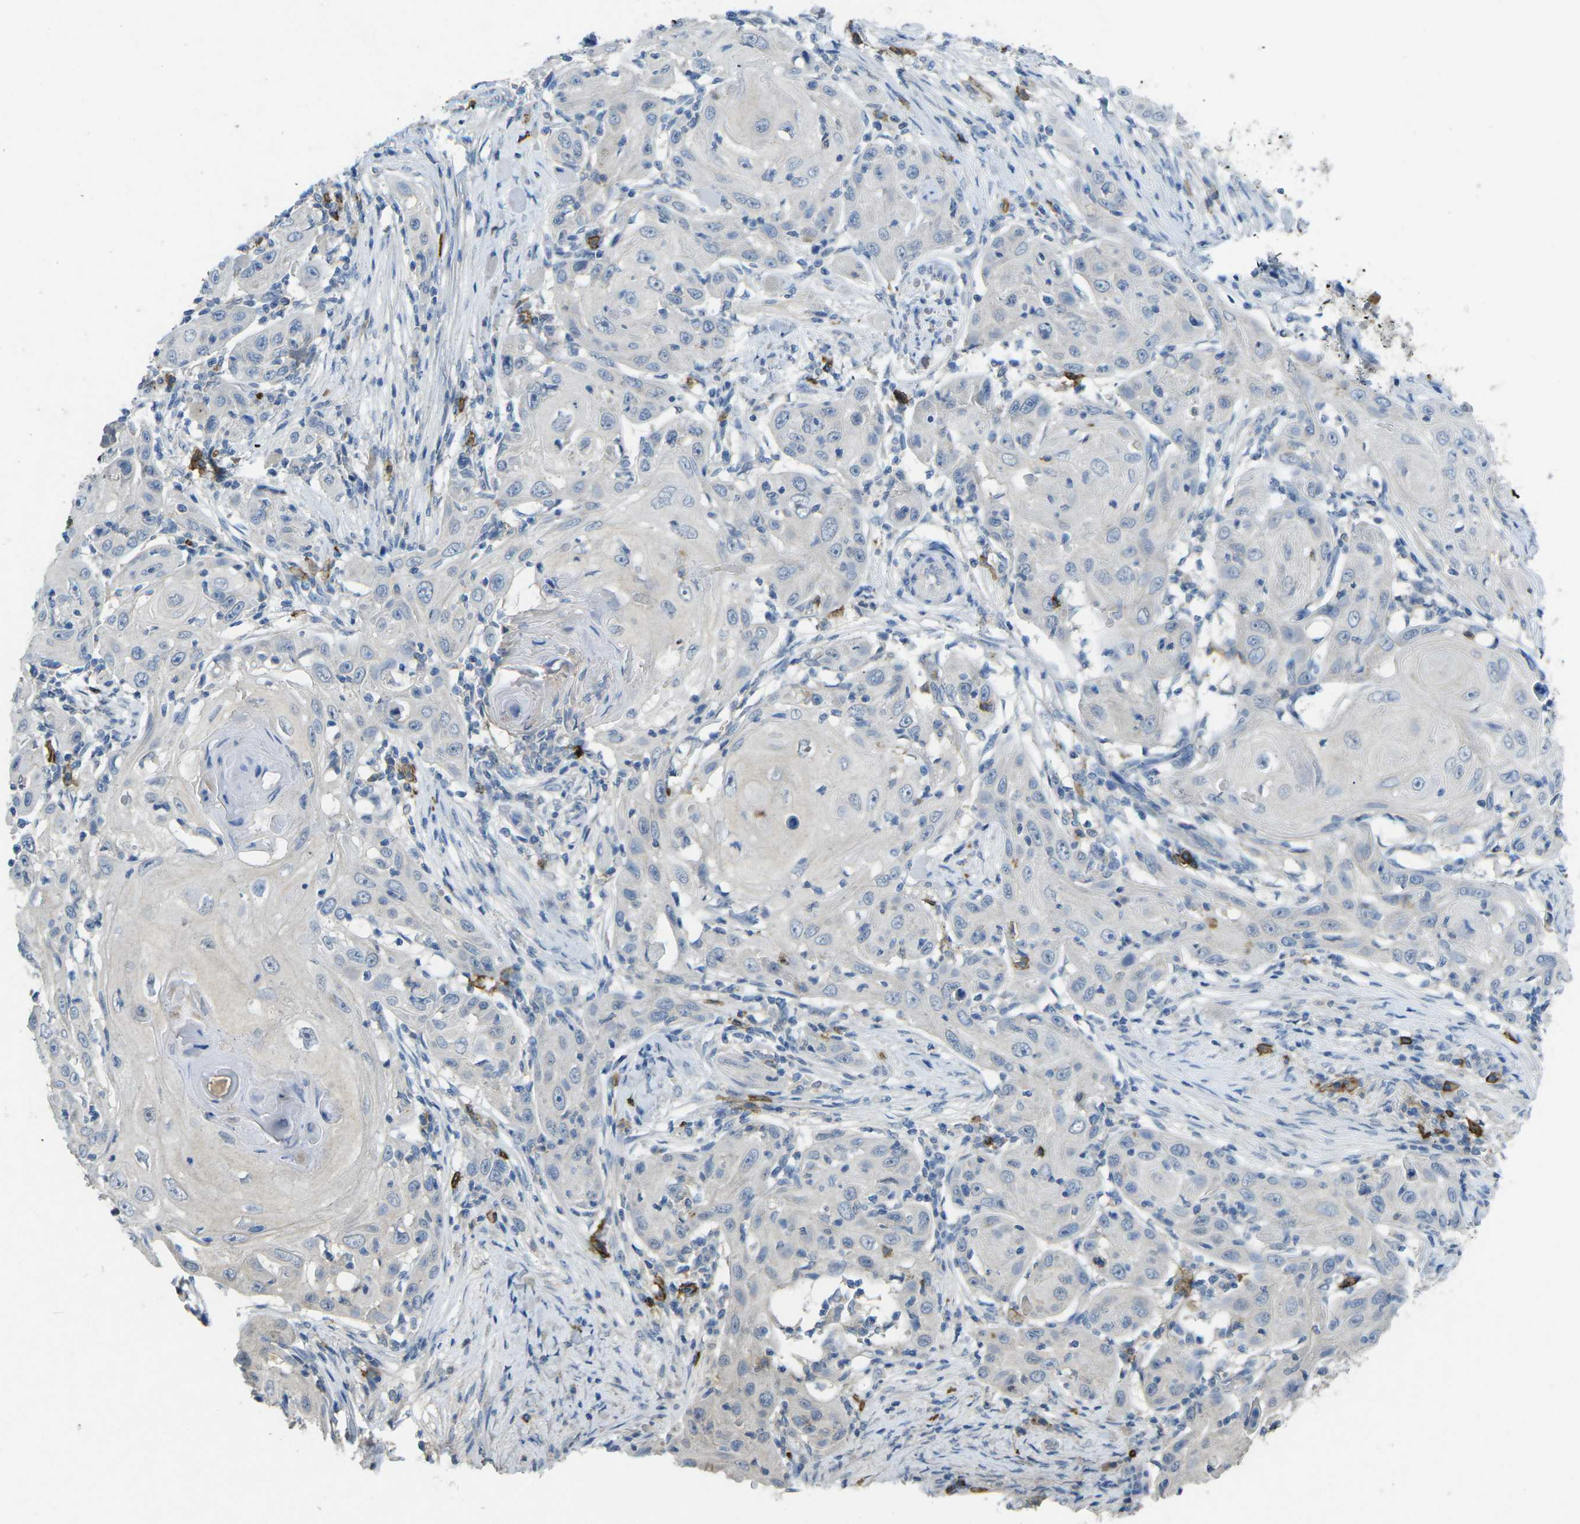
{"staining": {"intensity": "negative", "quantity": "none", "location": "none"}, "tissue": "skin cancer", "cell_type": "Tumor cells", "image_type": "cancer", "snomed": [{"axis": "morphology", "description": "Squamous cell carcinoma, NOS"}, {"axis": "topography", "description": "Skin"}], "caption": "Photomicrograph shows no significant protein staining in tumor cells of skin squamous cell carcinoma.", "gene": "CD19", "patient": {"sex": "female", "age": 88}}